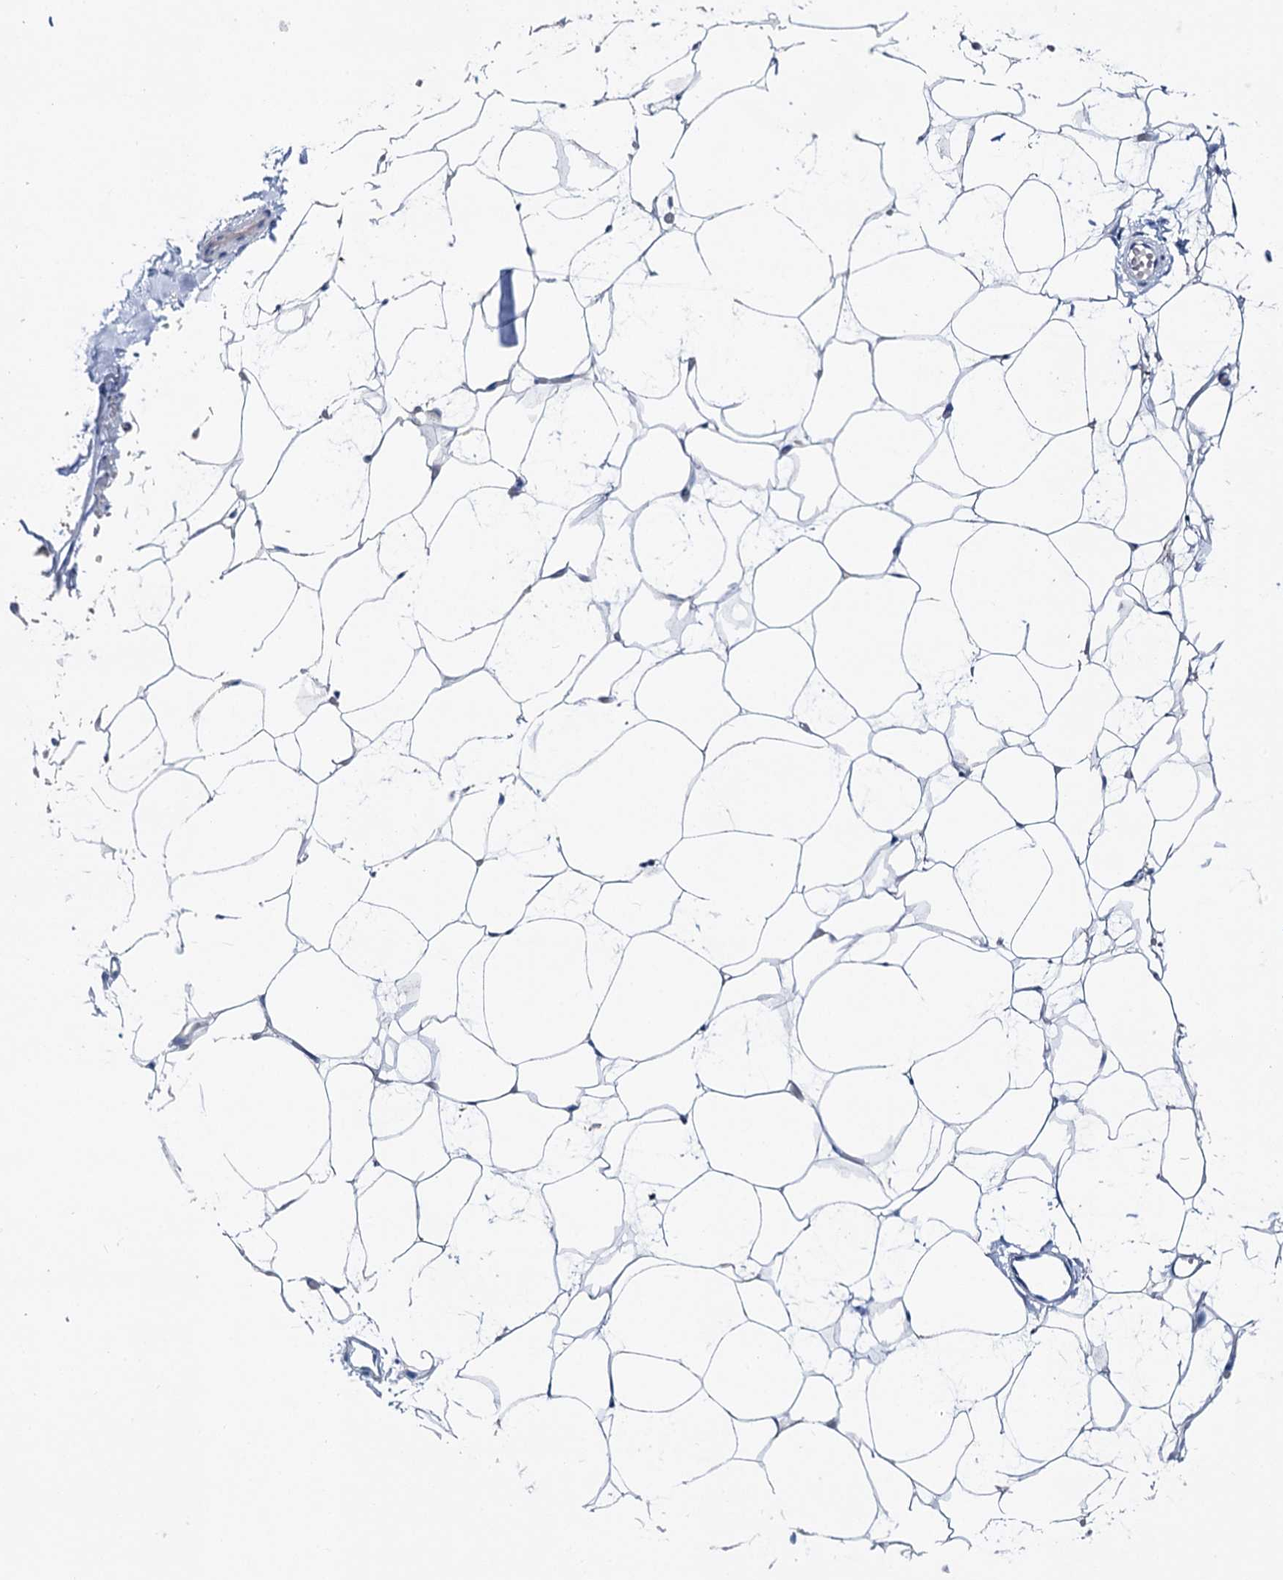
{"staining": {"intensity": "negative", "quantity": "none", "location": "none"}, "tissue": "adipose tissue", "cell_type": "Adipocytes", "image_type": "normal", "snomed": [{"axis": "morphology", "description": "Normal tissue, NOS"}, {"axis": "topography", "description": "Breast"}], "caption": "An immunohistochemistry (IHC) micrograph of normal adipose tissue is shown. There is no staining in adipocytes of adipose tissue.", "gene": "BRINP1", "patient": {"sex": "female", "age": 23}}